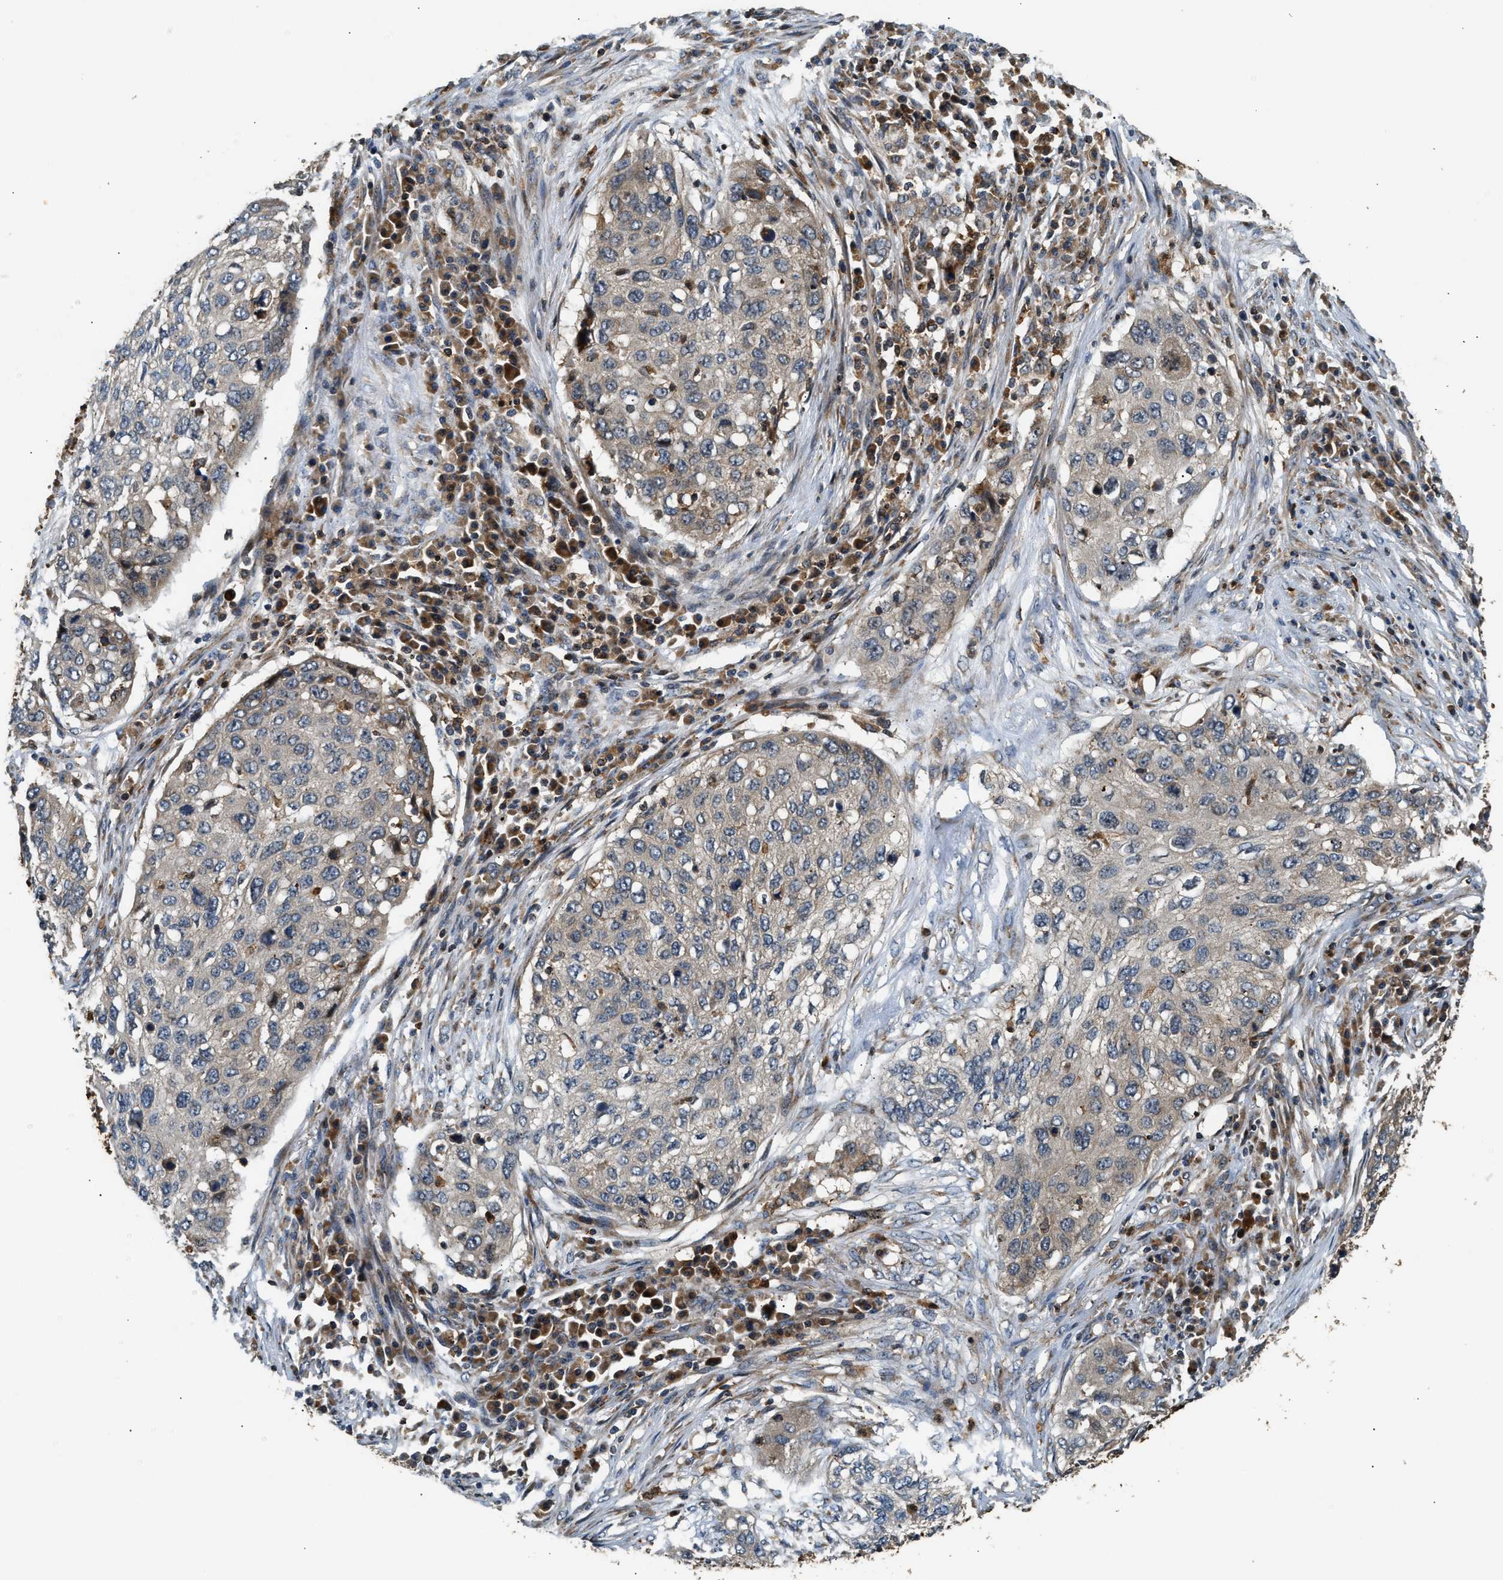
{"staining": {"intensity": "weak", "quantity": "<25%", "location": "cytoplasmic/membranous"}, "tissue": "lung cancer", "cell_type": "Tumor cells", "image_type": "cancer", "snomed": [{"axis": "morphology", "description": "Squamous cell carcinoma, NOS"}, {"axis": "topography", "description": "Lung"}], "caption": "An immunohistochemistry image of lung cancer is shown. There is no staining in tumor cells of lung cancer.", "gene": "SNX5", "patient": {"sex": "female", "age": 63}}